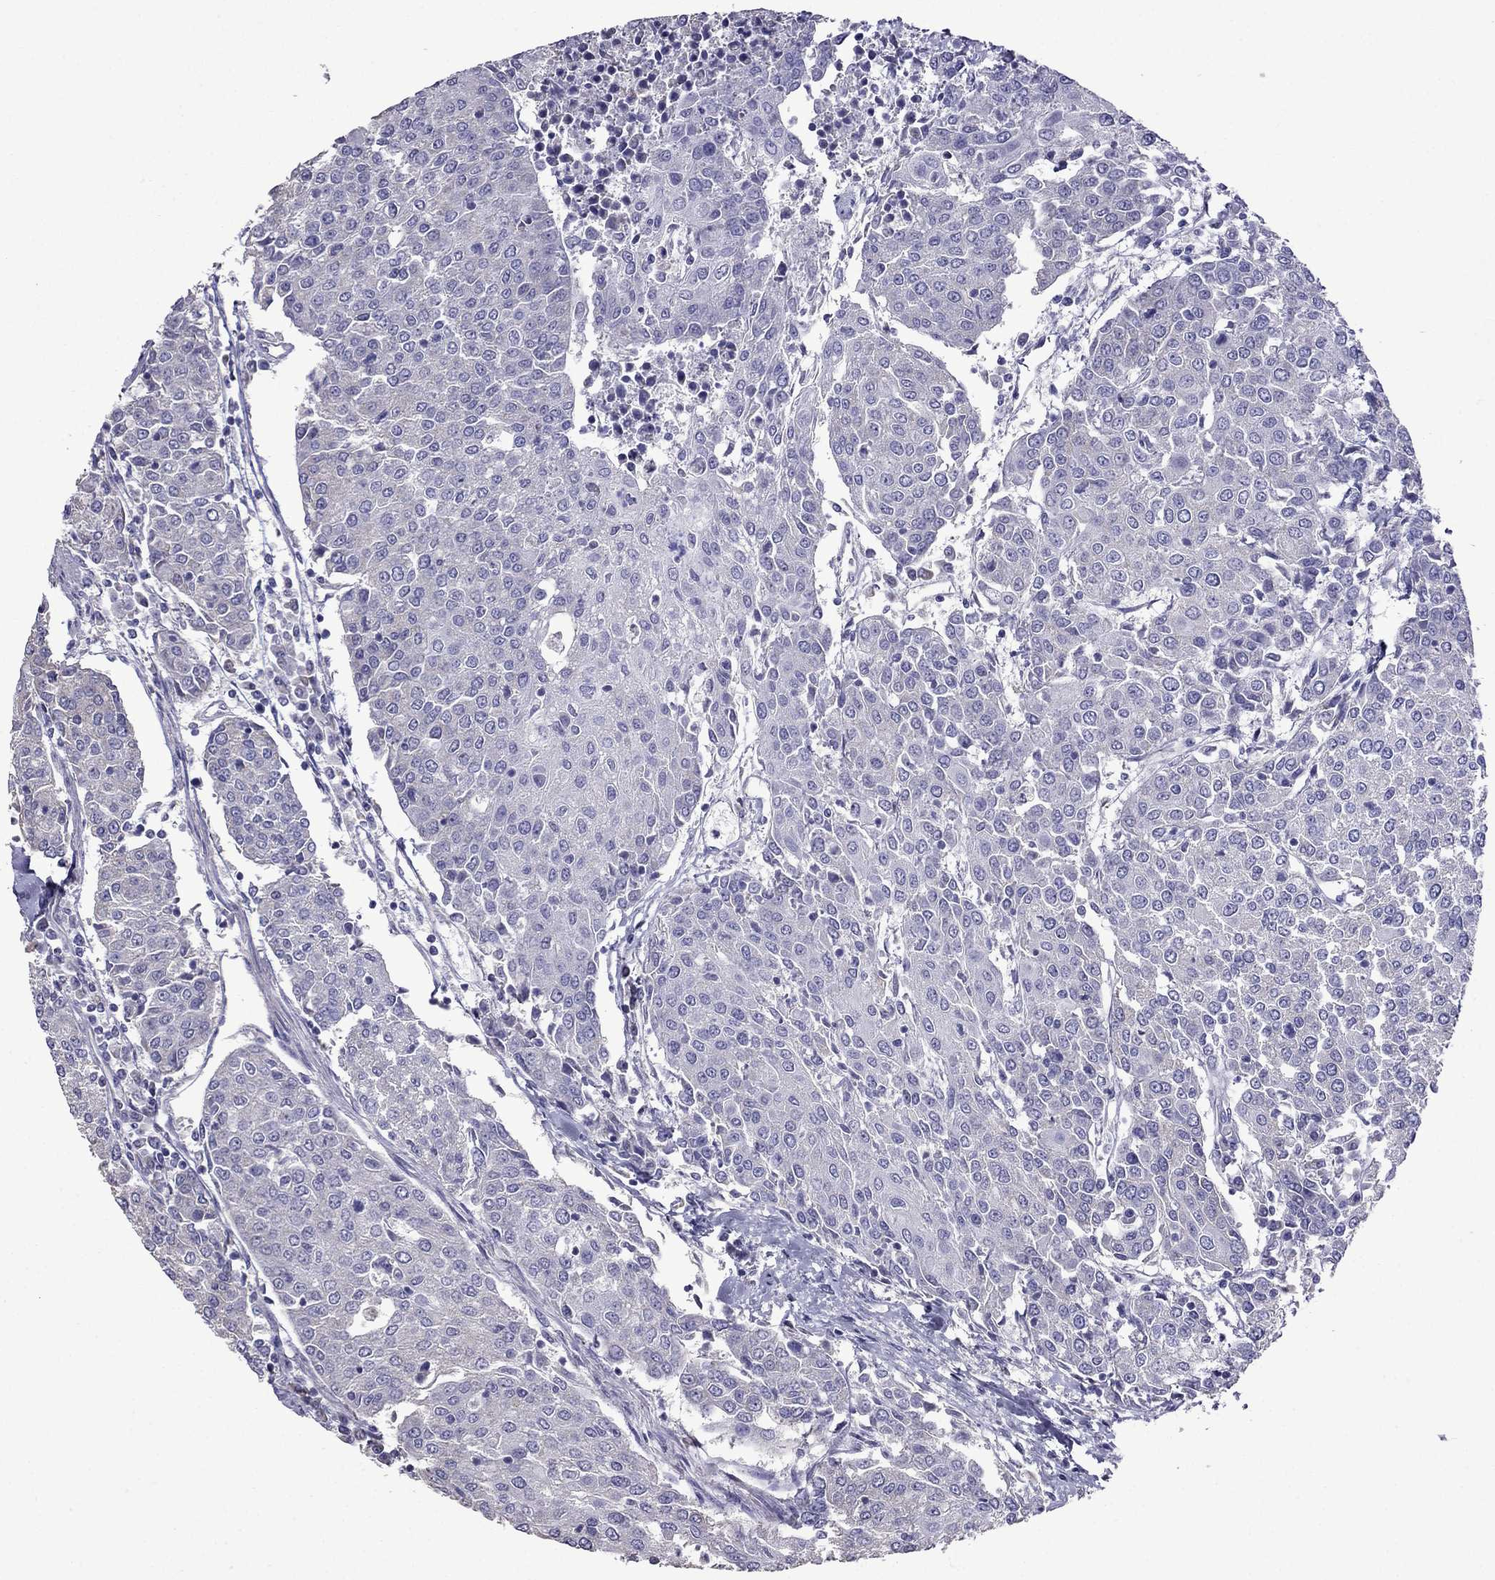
{"staining": {"intensity": "negative", "quantity": "none", "location": "none"}, "tissue": "urothelial cancer", "cell_type": "Tumor cells", "image_type": "cancer", "snomed": [{"axis": "morphology", "description": "Urothelial carcinoma, High grade"}, {"axis": "topography", "description": "Urinary bladder"}], "caption": "IHC micrograph of neoplastic tissue: human urothelial carcinoma (high-grade) stained with DAB shows no significant protein staining in tumor cells.", "gene": "AK5", "patient": {"sex": "female", "age": 85}}